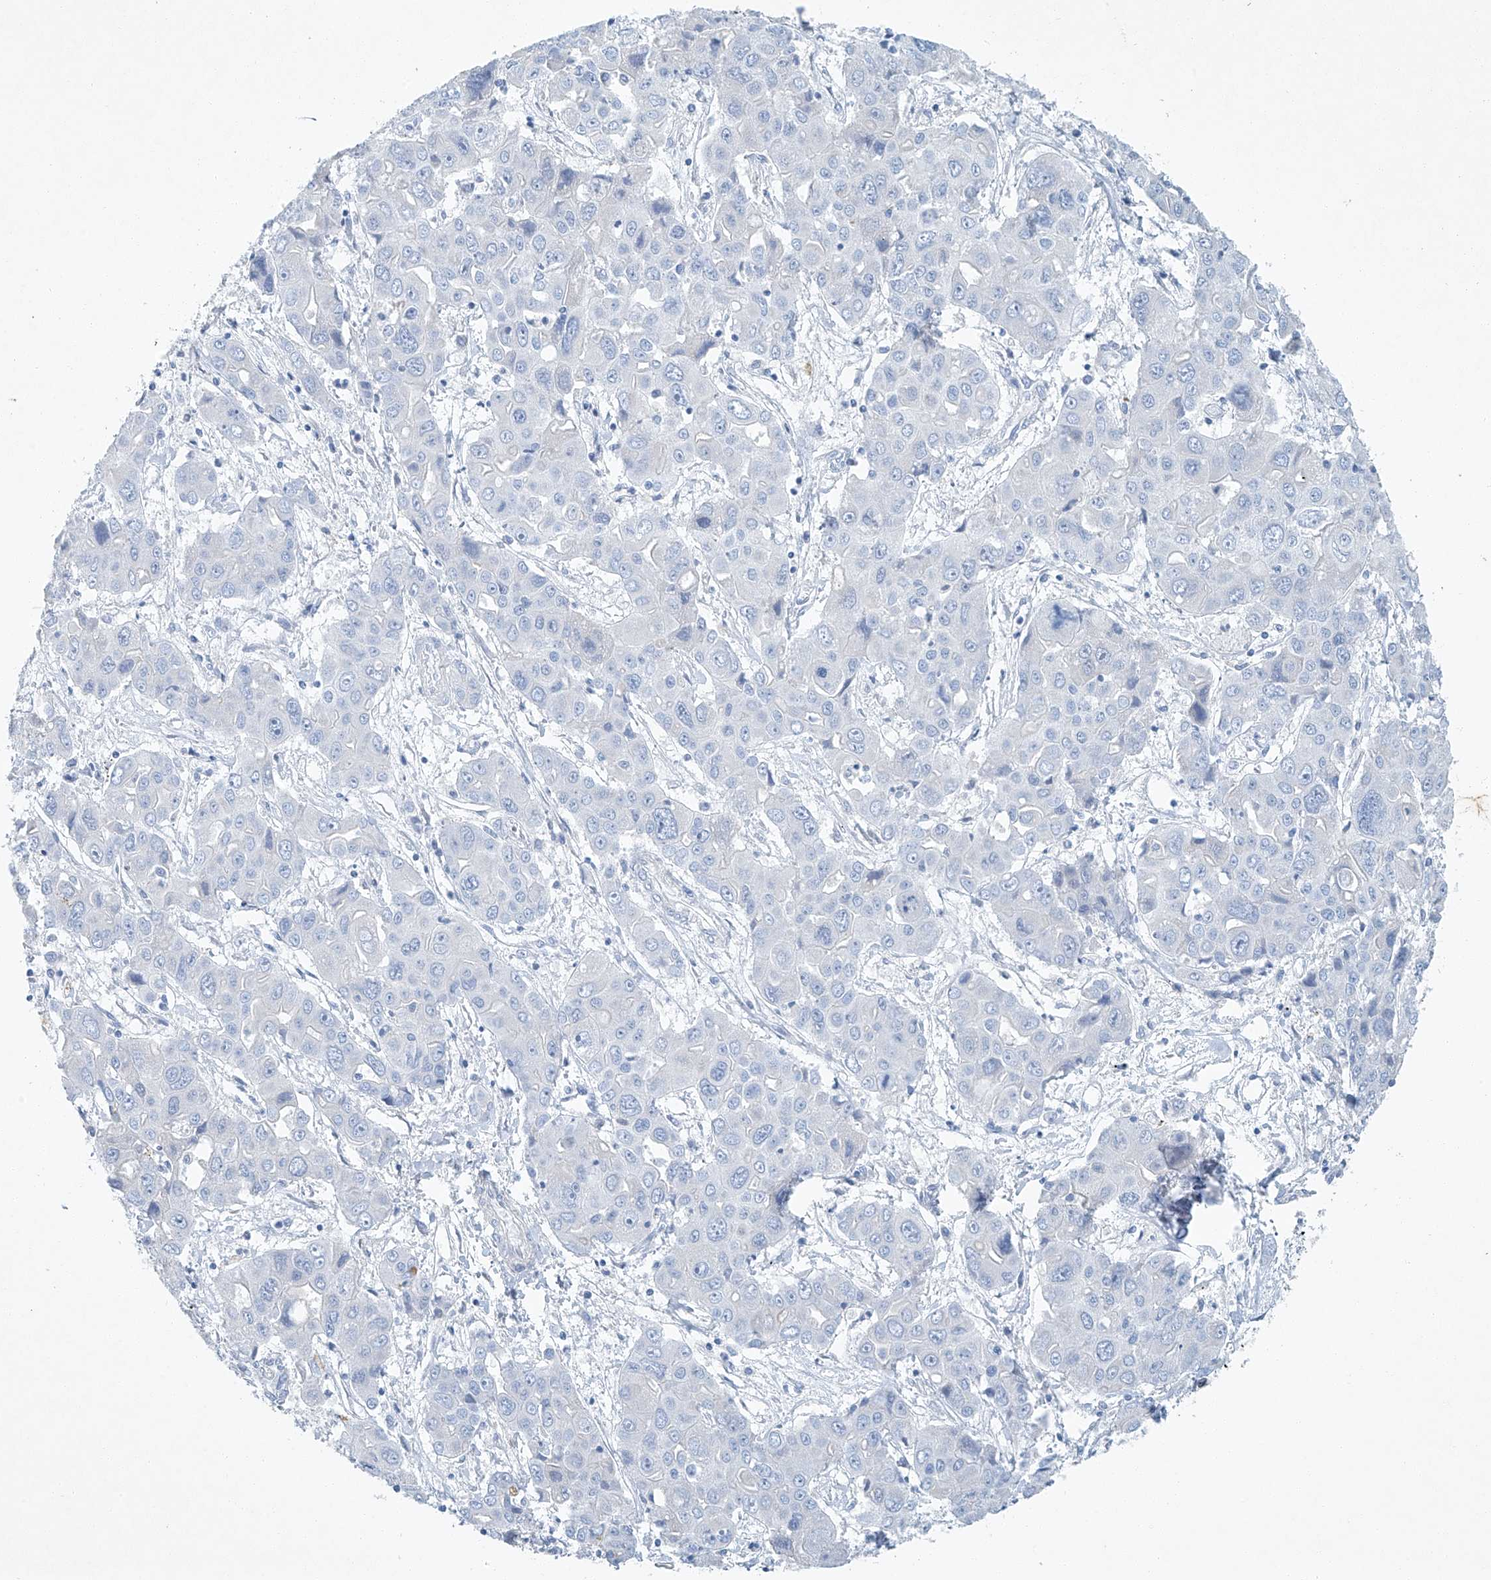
{"staining": {"intensity": "negative", "quantity": "none", "location": "none"}, "tissue": "liver cancer", "cell_type": "Tumor cells", "image_type": "cancer", "snomed": [{"axis": "morphology", "description": "Cholangiocarcinoma"}, {"axis": "topography", "description": "Liver"}], "caption": "Image shows no protein expression in tumor cells of liver cholangiocarcinoma tissue. The staining is performed using DAB brown chromogen with nuclei counter-stained in using hematoxylin.", "gene": "C1orf87", "patient": {"sex": "male", "age": 67}}